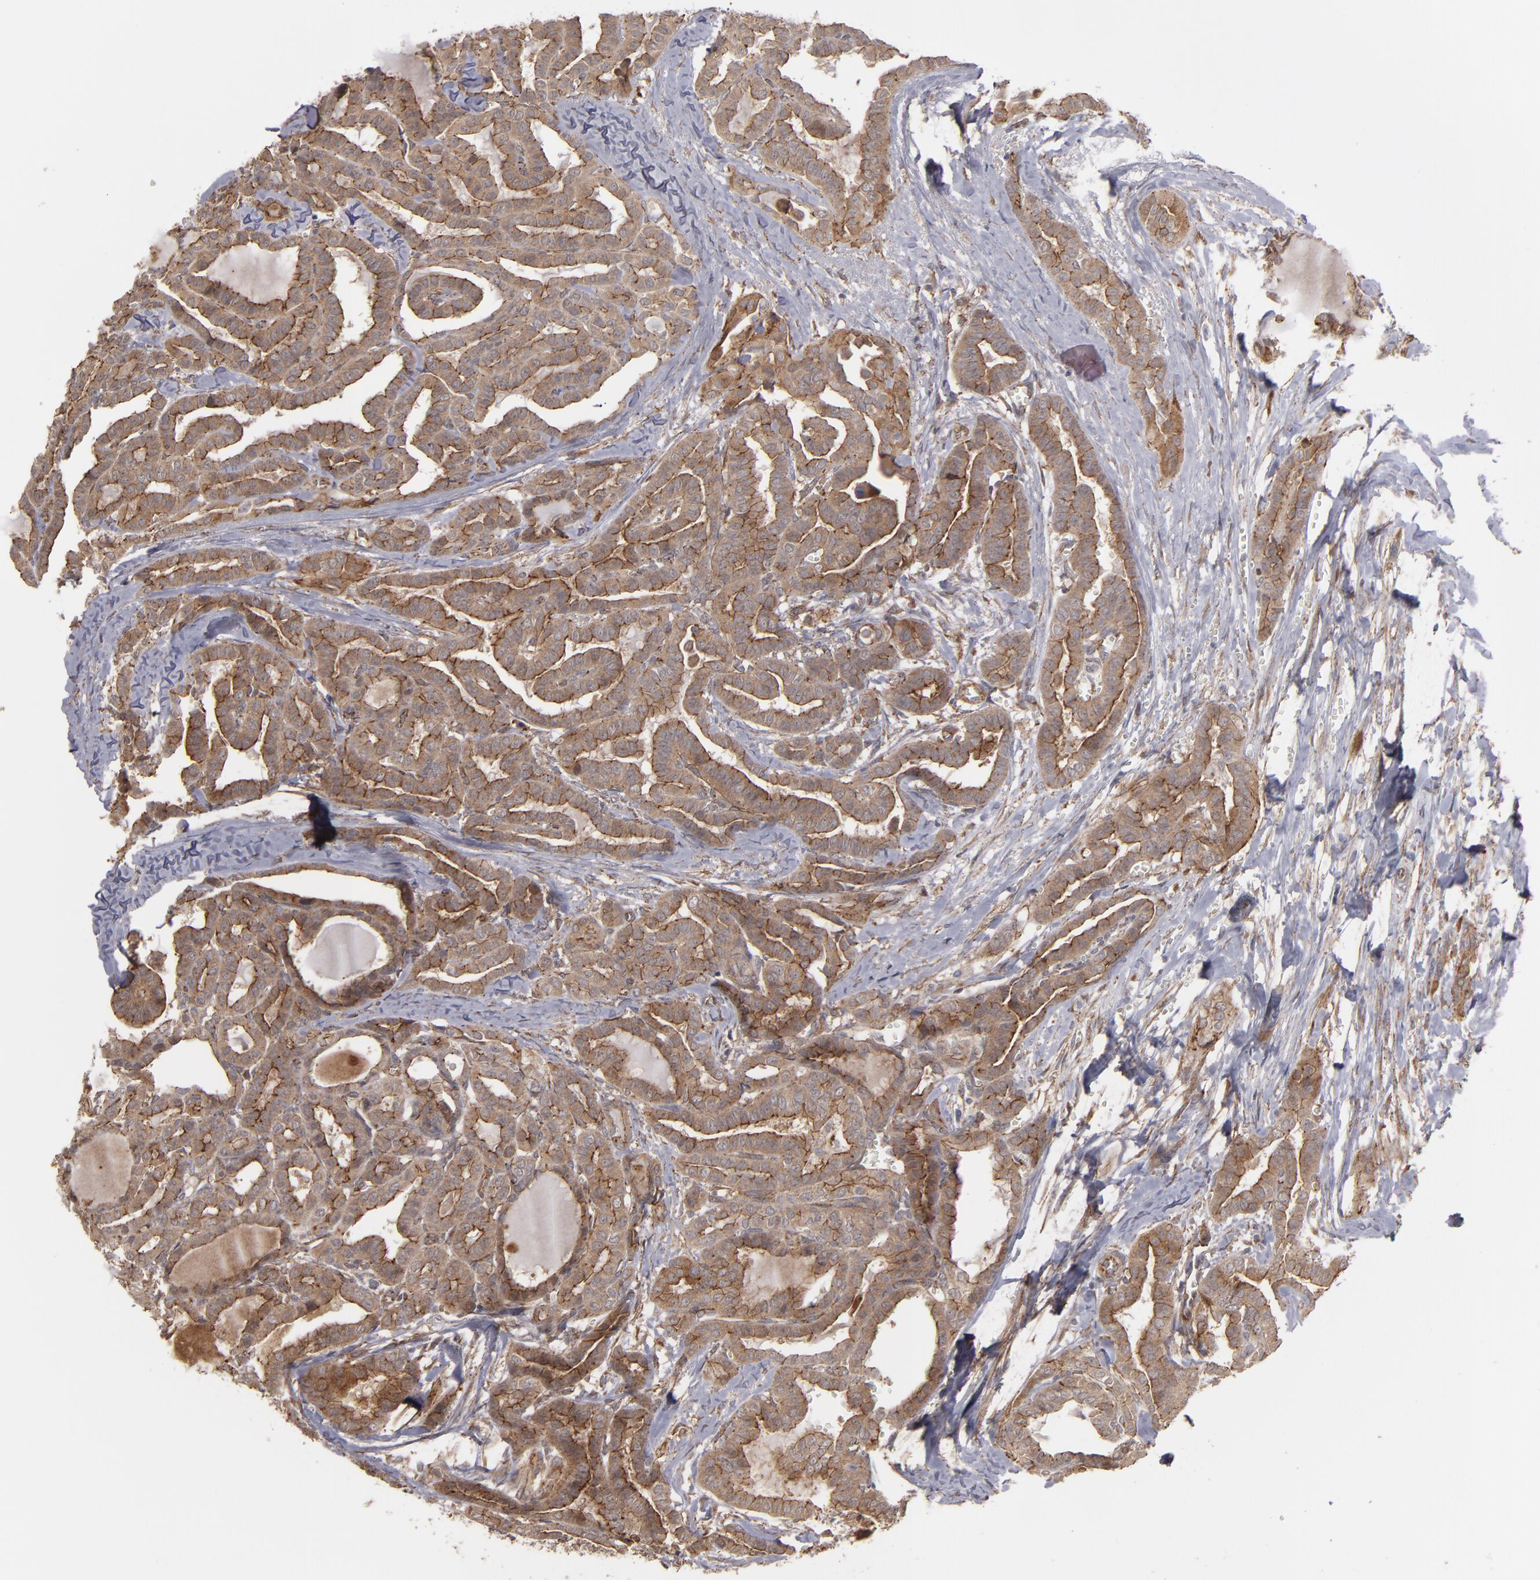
{"staining": {"intensity": "moderate", "quantity": ">75%", "location": "cytoplasmic/membranous"}, "tissue": "thyroid cancer", "cell_type": "Tumor cells", "image_type": "cancer", "snomed": [{"axis": "morphology", "description": "Carcinoma, NOS"}, {"axis": "topography", "description": "Thyroid gland"}], "caption": "Carcinoma (thyroid) tissue demonstrates moderate cytoplasmic/membranous expression in approximately >75% of tumor cells The protein of interest is shown in brown color, while the nuclei are stained blue.", "gene": "TJP1", "patient": {"sex": "female", "age": 91}}